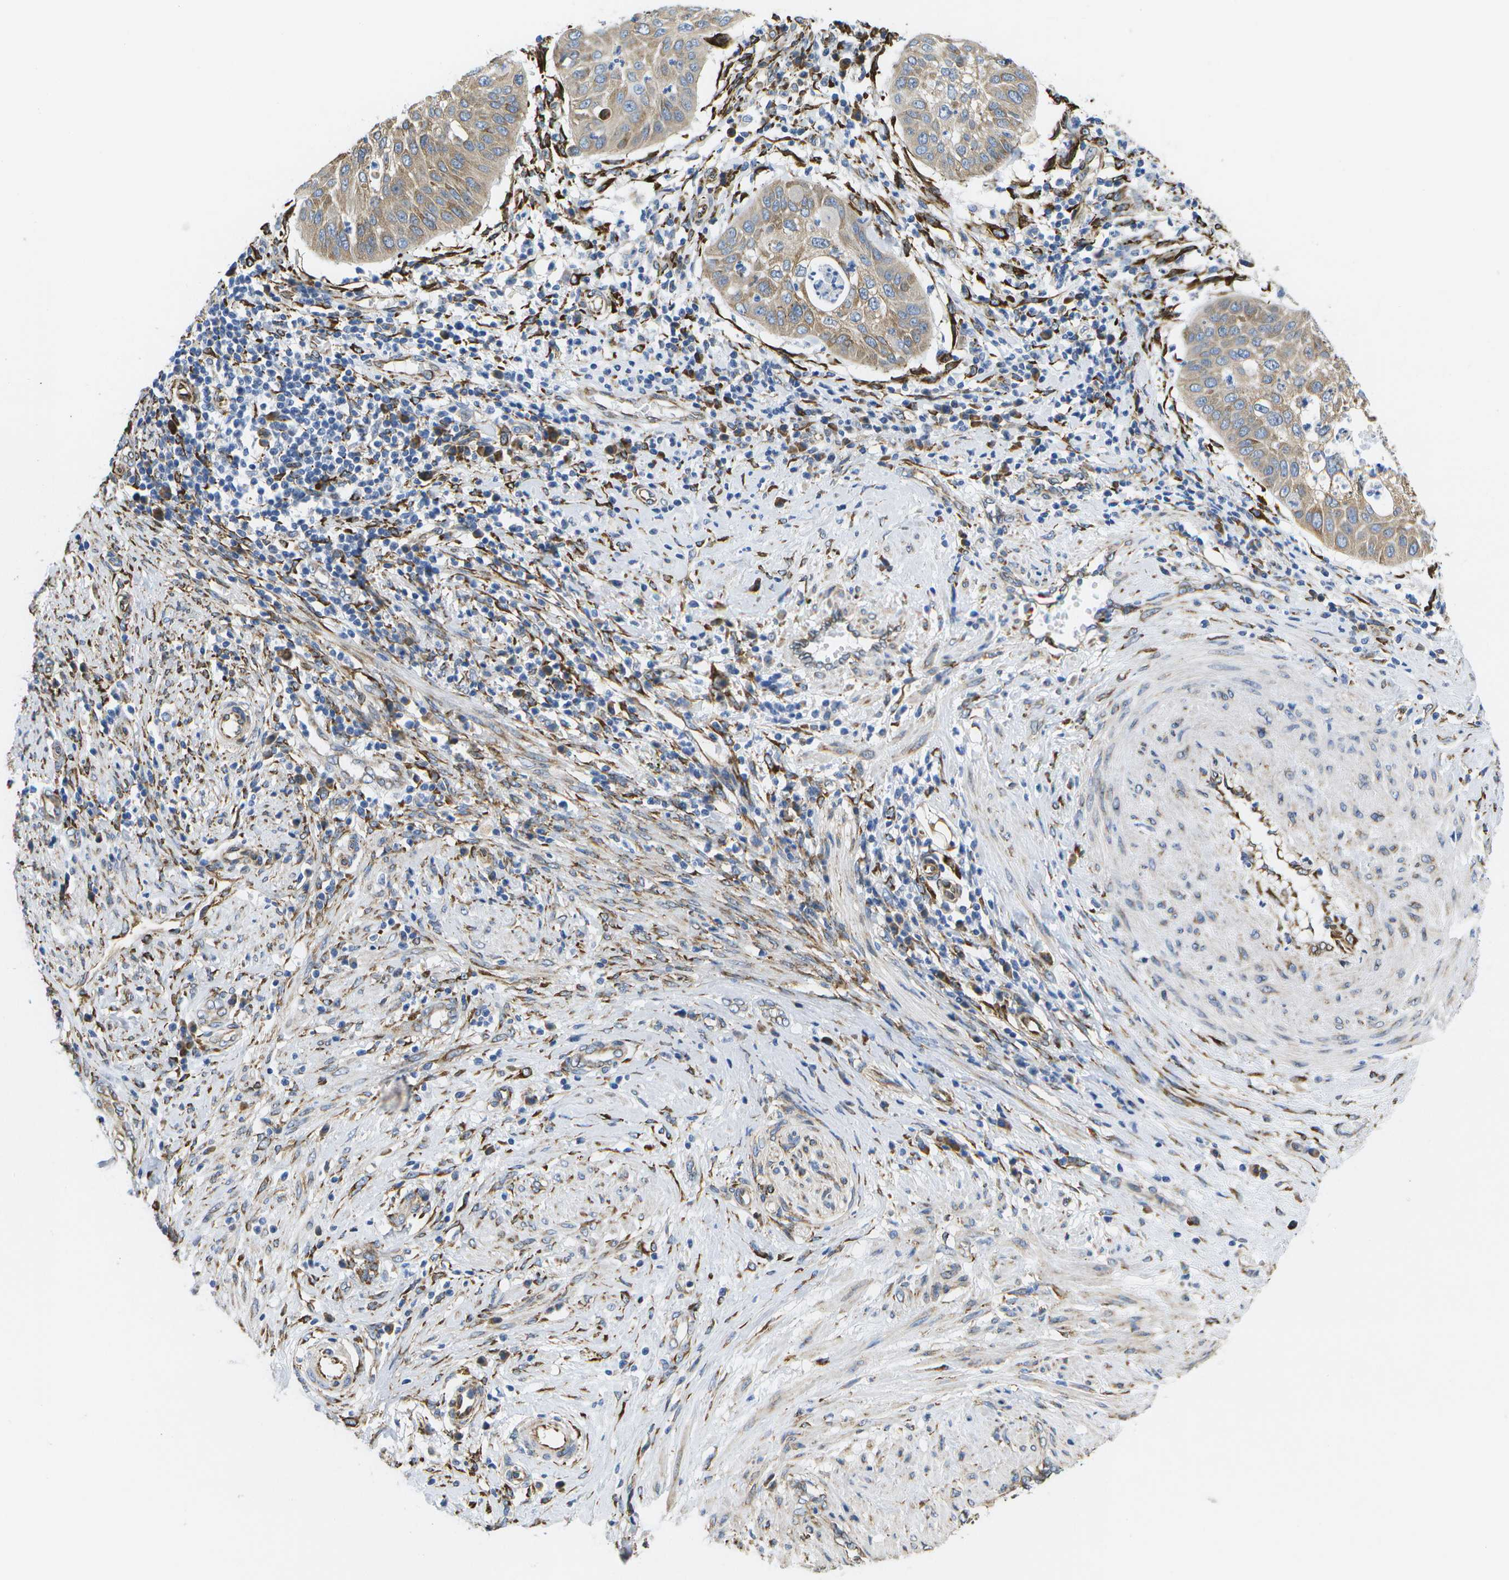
{"staining": {"intensity": "moderate", "quantity": "<25%", "location": "cytoplasmic/membranous"}, "tissue": "cervical cancer", "cell_type": "Tumor cells", "image_type": "cancer", "snomed": [{"axis": "morphology", "description": "Normal tissue, NOS"}, {"axis": "morphology", "description": "Squamous cell carcinoma, NOS"}, {"axis": "topography", "description": "Cervix"}], "caption": "Immunohistochemistry (IHC) histopathology image of neoplastic tissue: cervical cancer stained using IHC displays low levels of moderate protein expression localized specifically in the cytoplasmic/membranous of tumor cells, appearing as a cytoplasmic/membranous brown color.", "gene": "ZDHHC17", "patient": {"sex": "female", "age": 39}}